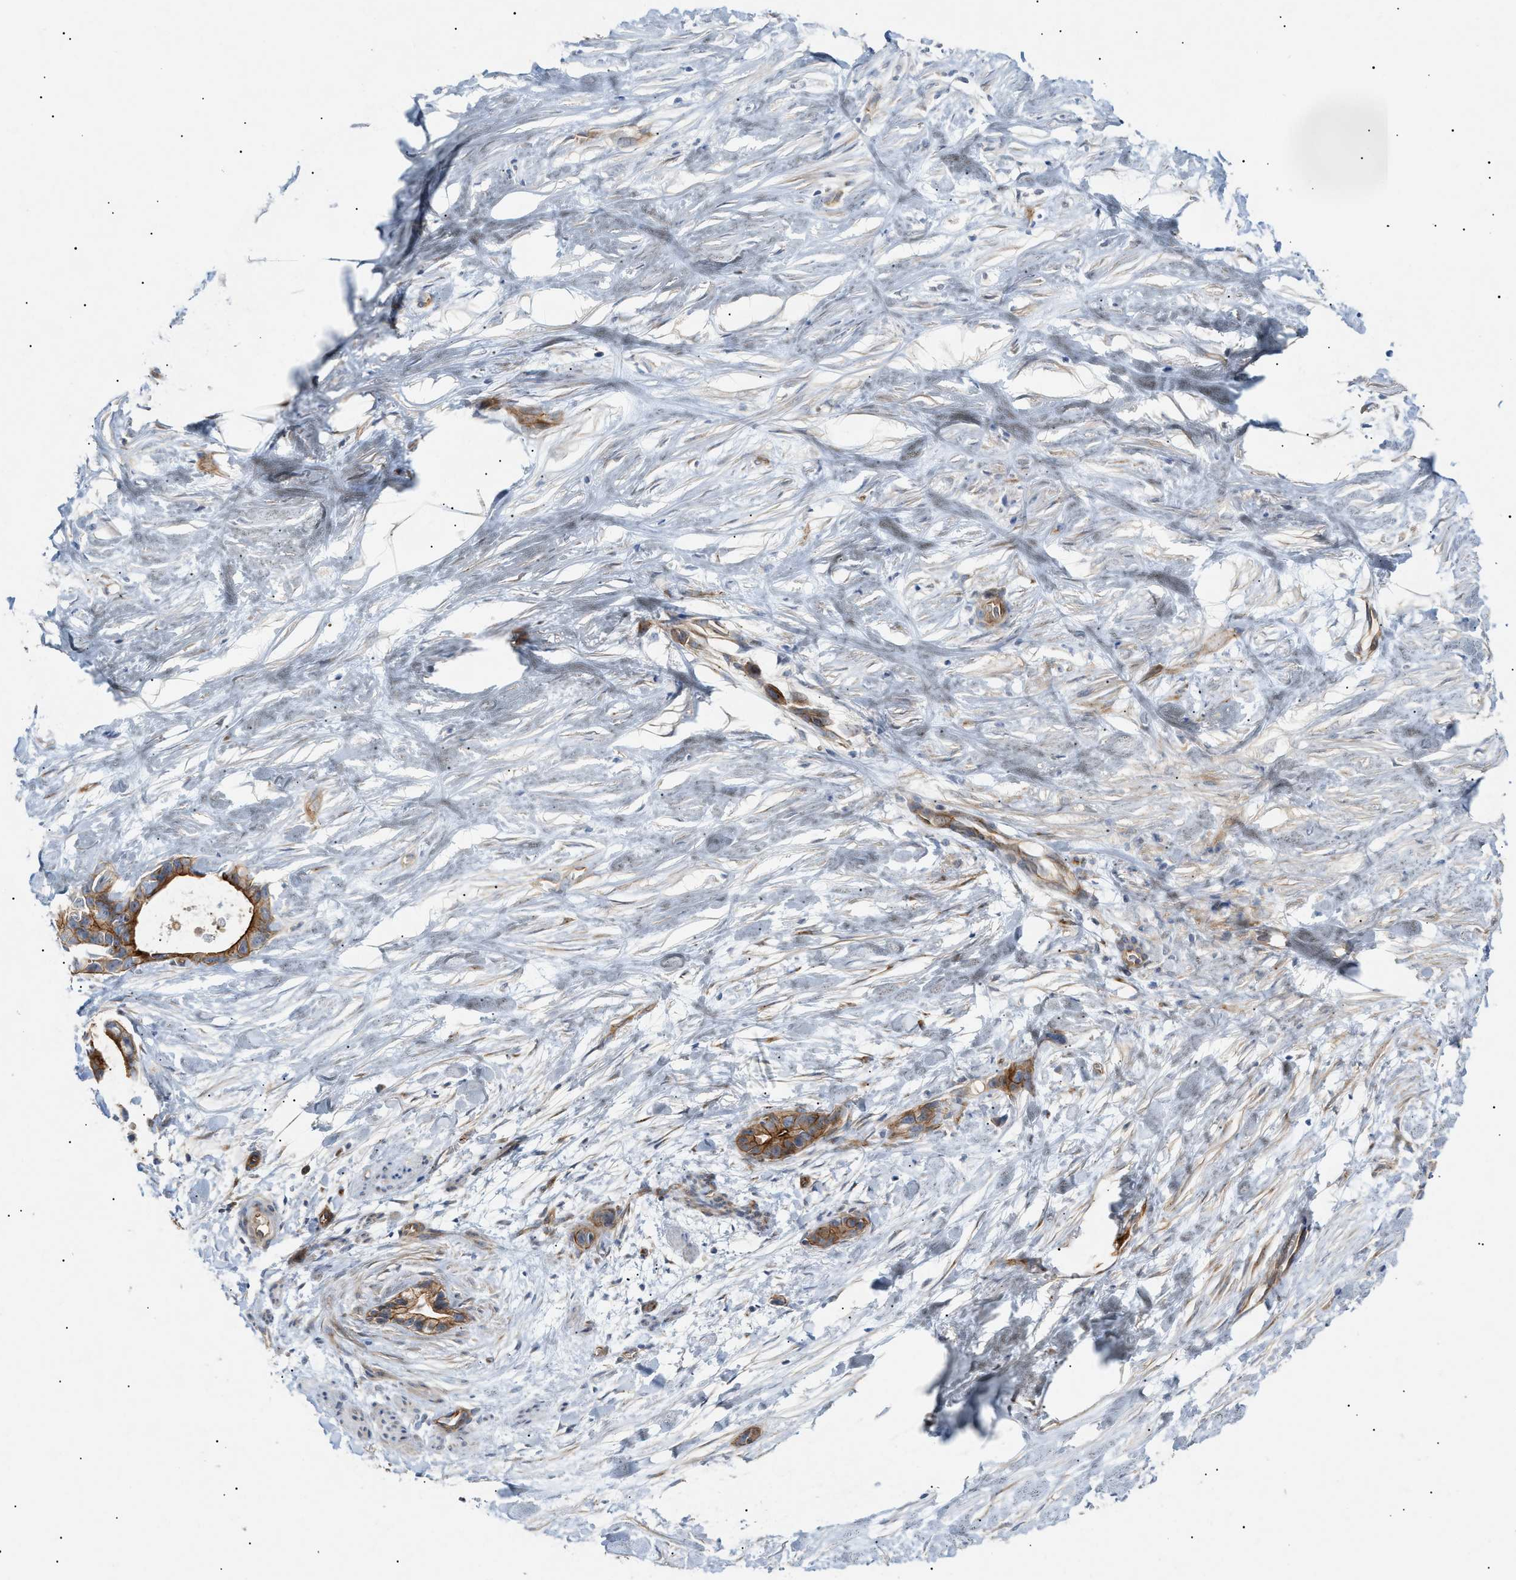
{"staining": {"intensity": "moderate", "quantity": ">75%", "location": "cytoplasmic/membranous"}, "tissue": "liver cancer", "cell_type": "Tumor cells", "image_type": "cancer", "snomed": [{"axis": "morphology", "description": "Cholangiocarcinoma"}, {"axis": "topography", "description": "Liver"}], "caption": "Immunohistochemical staining of cholangiocarcinoma (liver) exhibits moderate cytoplasmic/membranous protein expression in approximately >75% of tumor cells.", "gene": "ZFHX2", "patient": {"sex": "female", "age": 55}}